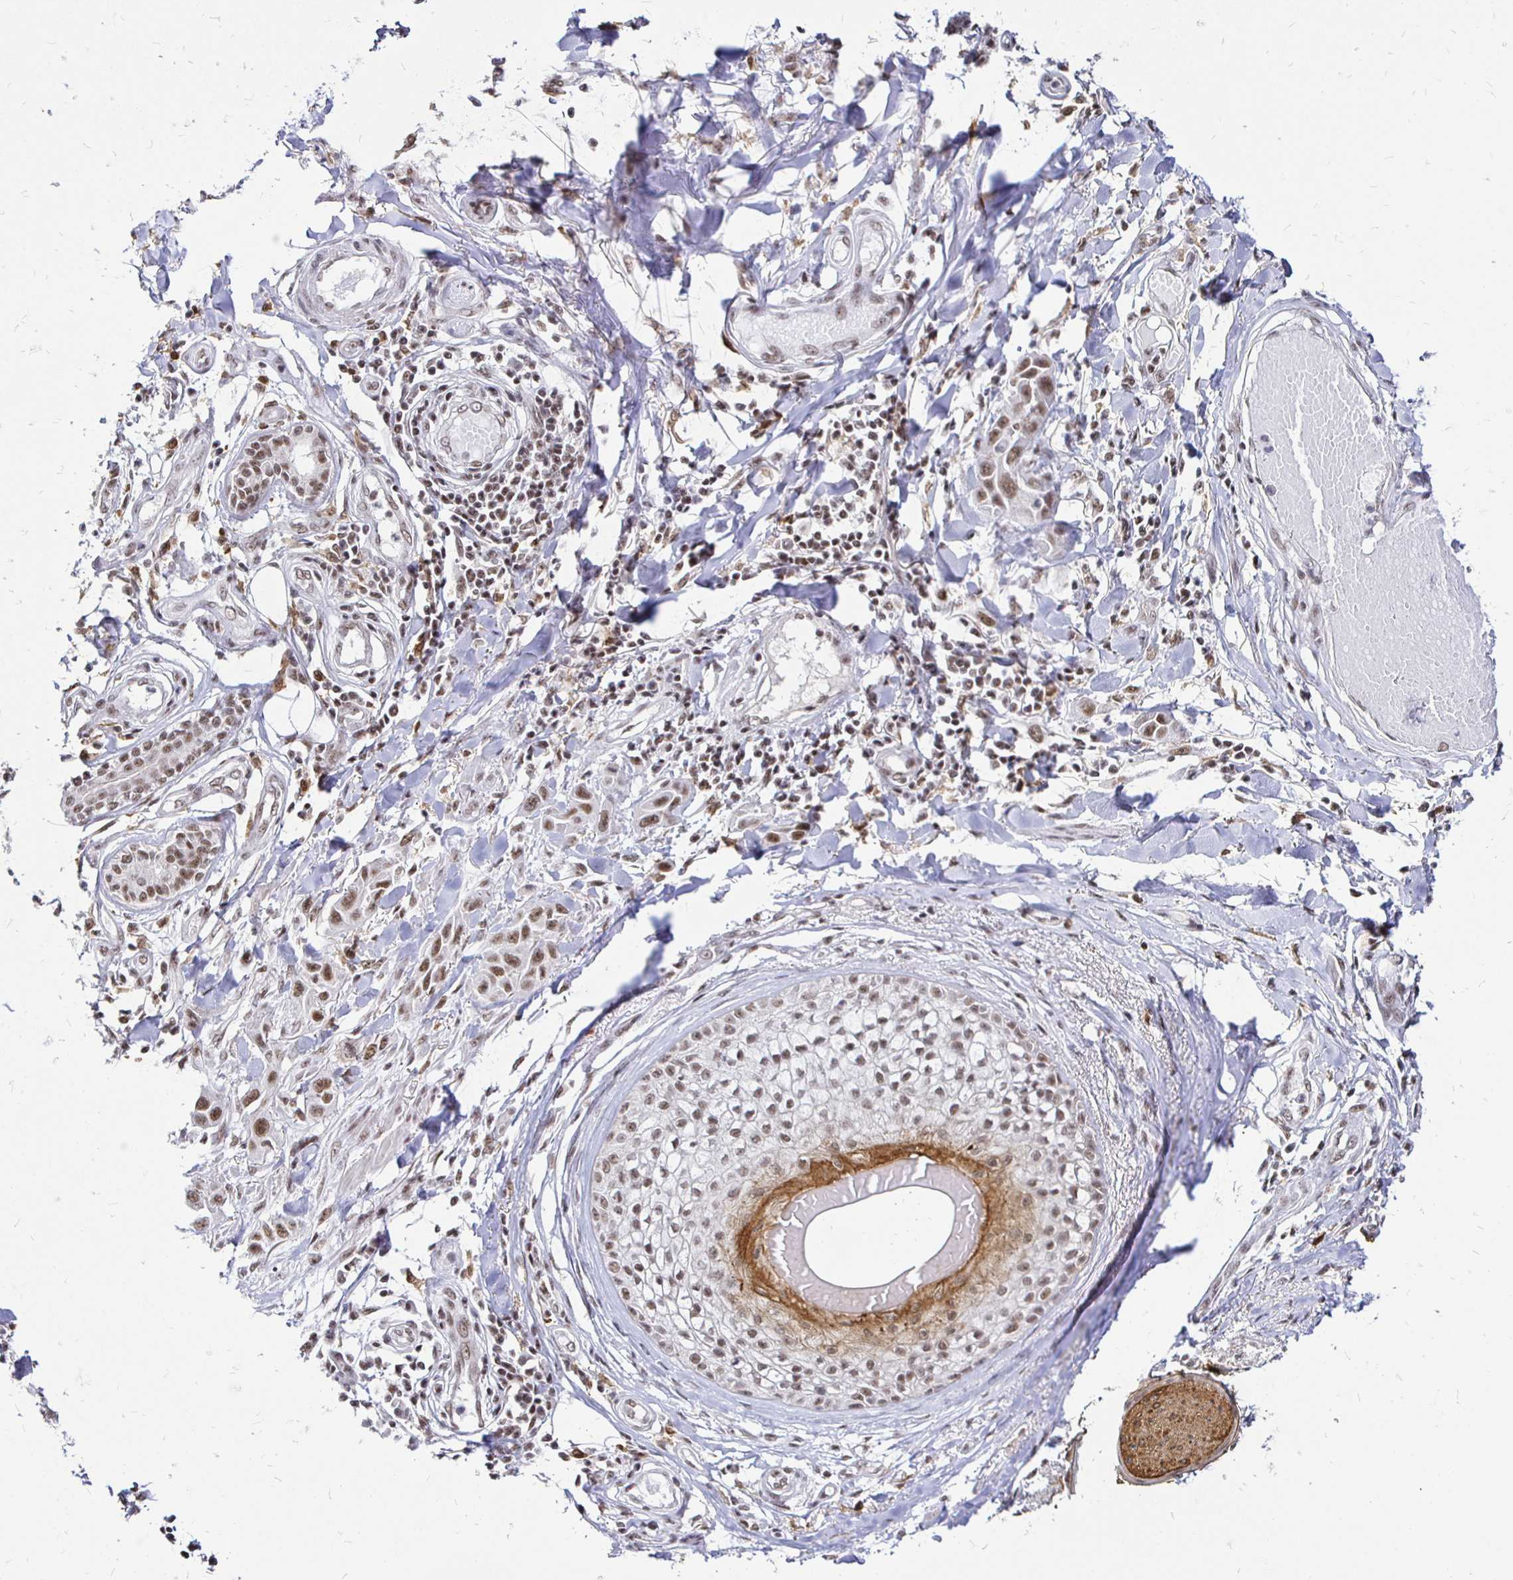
{"staining": {"intensity": "moderate", "quantity": ">75%", "location": "nuclear"}, "tissue": "skin cancer", "cell_type": "Tumor cells", "image_type": "cancer", "snomed": [{"axis": "morphology", "description": "Squamous cell carcinoma, NOS"}, {"axis": "topography", "description": "Skin"}], "caption": "Moderate nuclear protein positivity is identified in approximately >75% of tumor cells in skin squamous cell carcinoma.", "gene": "SIN3A", "patient": {"sex": "female", "age": 69}}